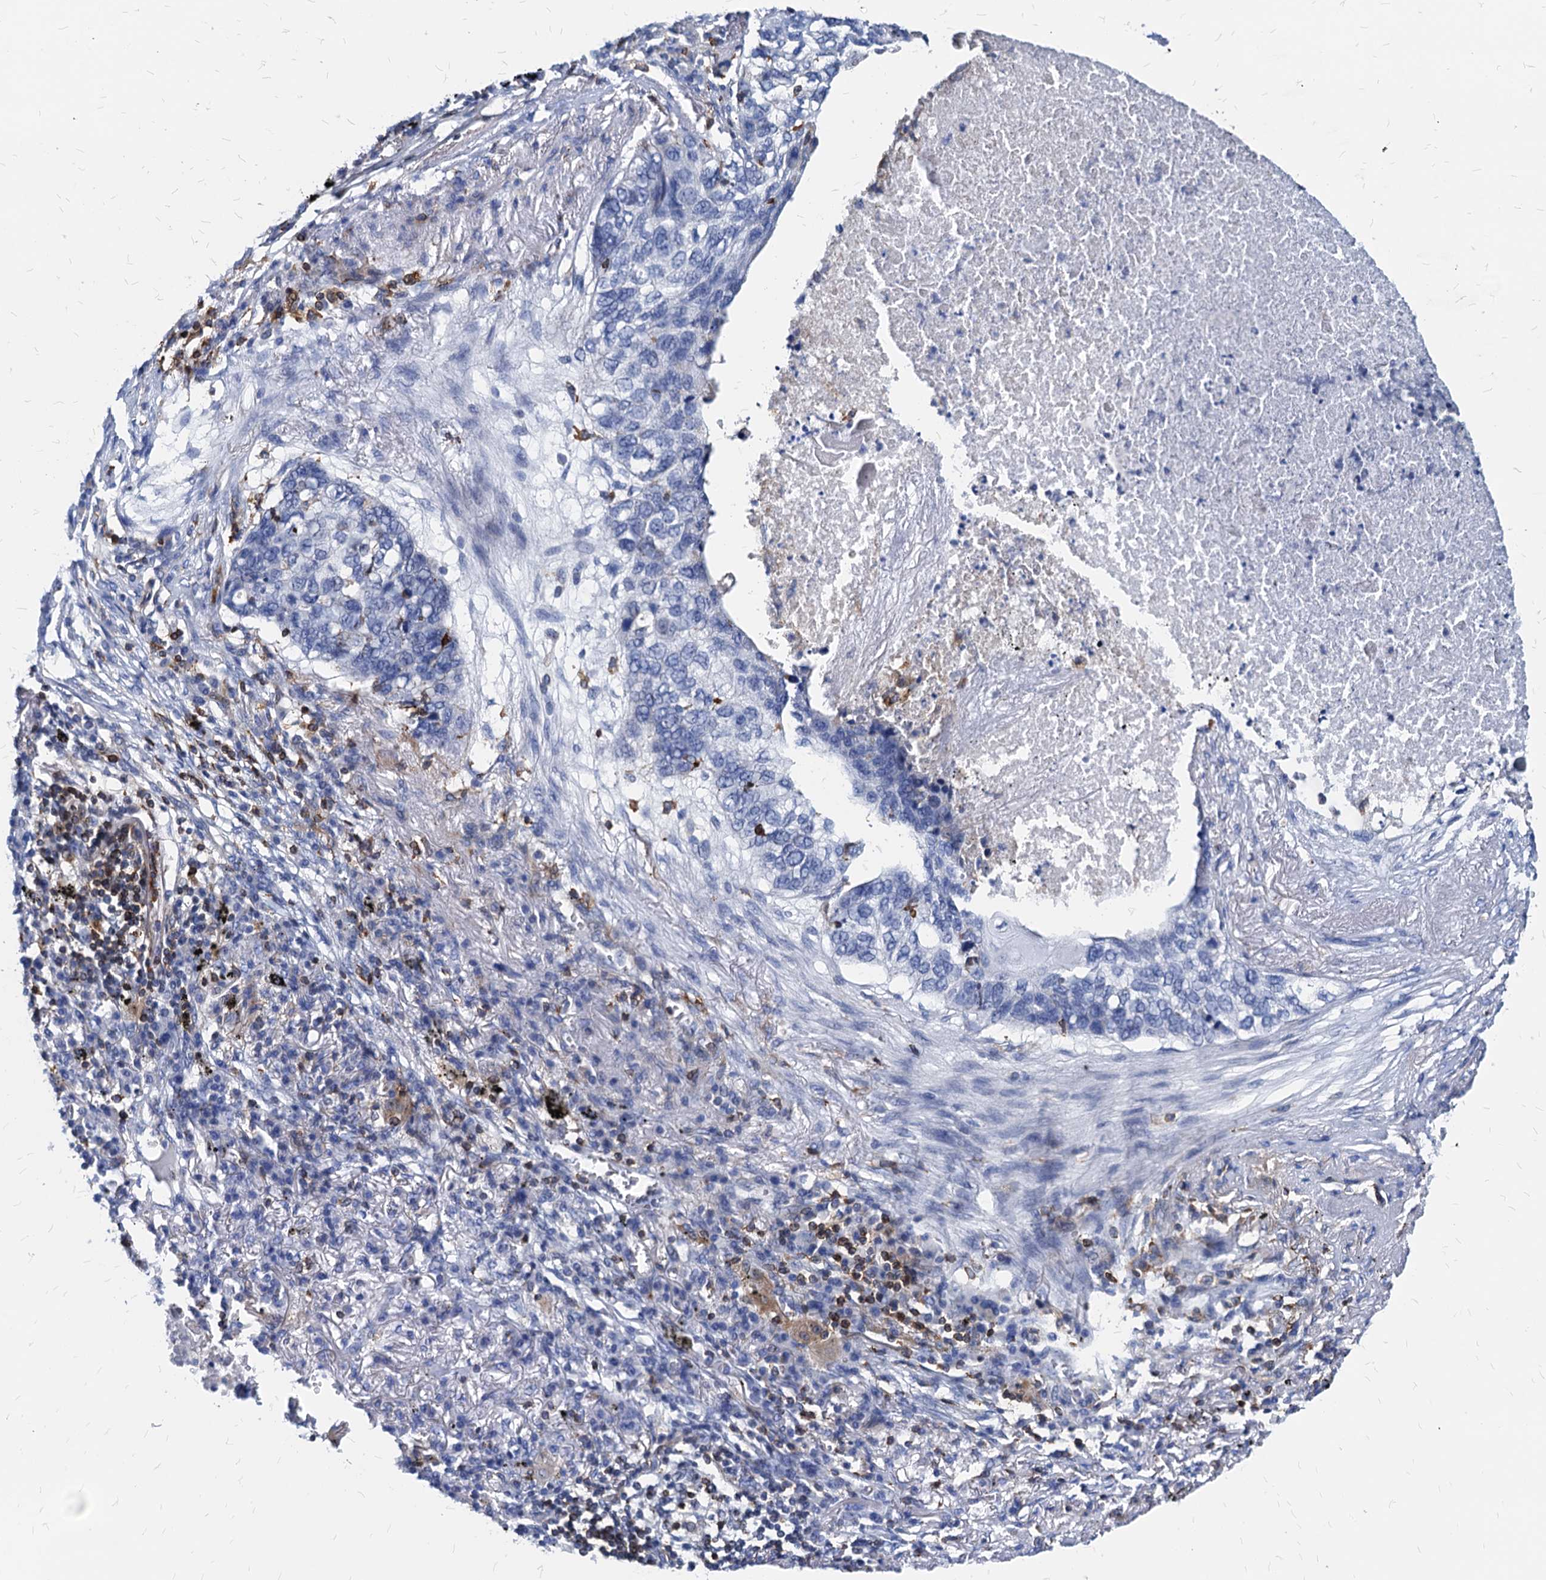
{"staining": {"intensity": "negative", "quantity": "none", "location": "none"}, "tissue": "lung cancer", "cell_type": "Tumor cells", "image_type": "cancer", "snomed": [{"axis": "morphology", "description": "Squamous cell carcinoma, NOS"}, {"axis": "topography", "description": "Lung"}], "caption": "IHC image of lung cancer (squamous cell carcinoma) stained for a protein (brown), which shows no positivity in tumor cells.", "gene": "LCP2", "patient": {"sex": "female", "age": 63}}